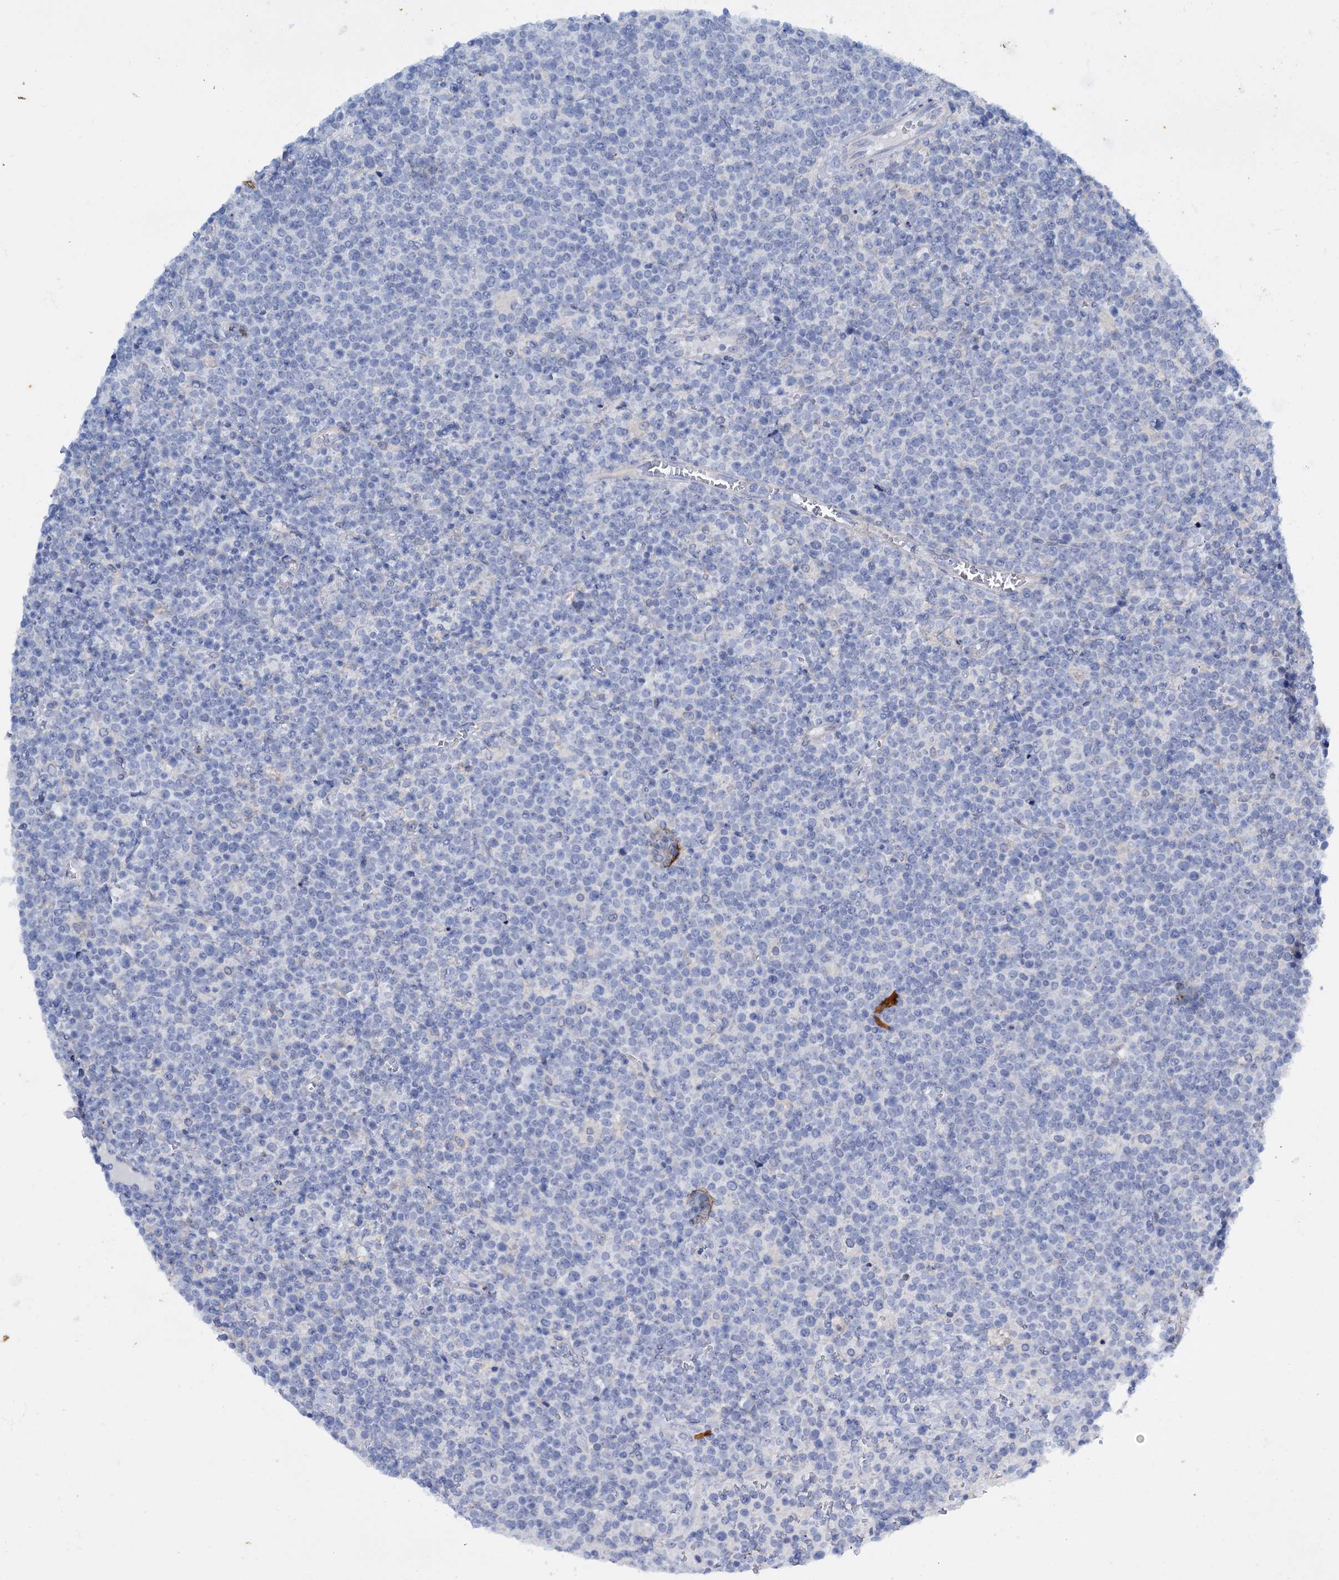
{"staining": {"intensity": "negative", "quantity": "none", "location": "none"}, "tissue": "lymphoma", "cell_type": "Tumor cells", "image_type": "cancer", "snomed": [{"axis": "morphology", "description": "Malignant lymphoma, non-Hodgkin's type, High grade"}, {"axis": "topography", "description": "Lymph node"}], "caption": "Immunohistochemical staining of human lymphoma displays no significant positivity in tumor cells.", "gene": "FAAP20", "patient": {"sex": "male", "age": 61}}